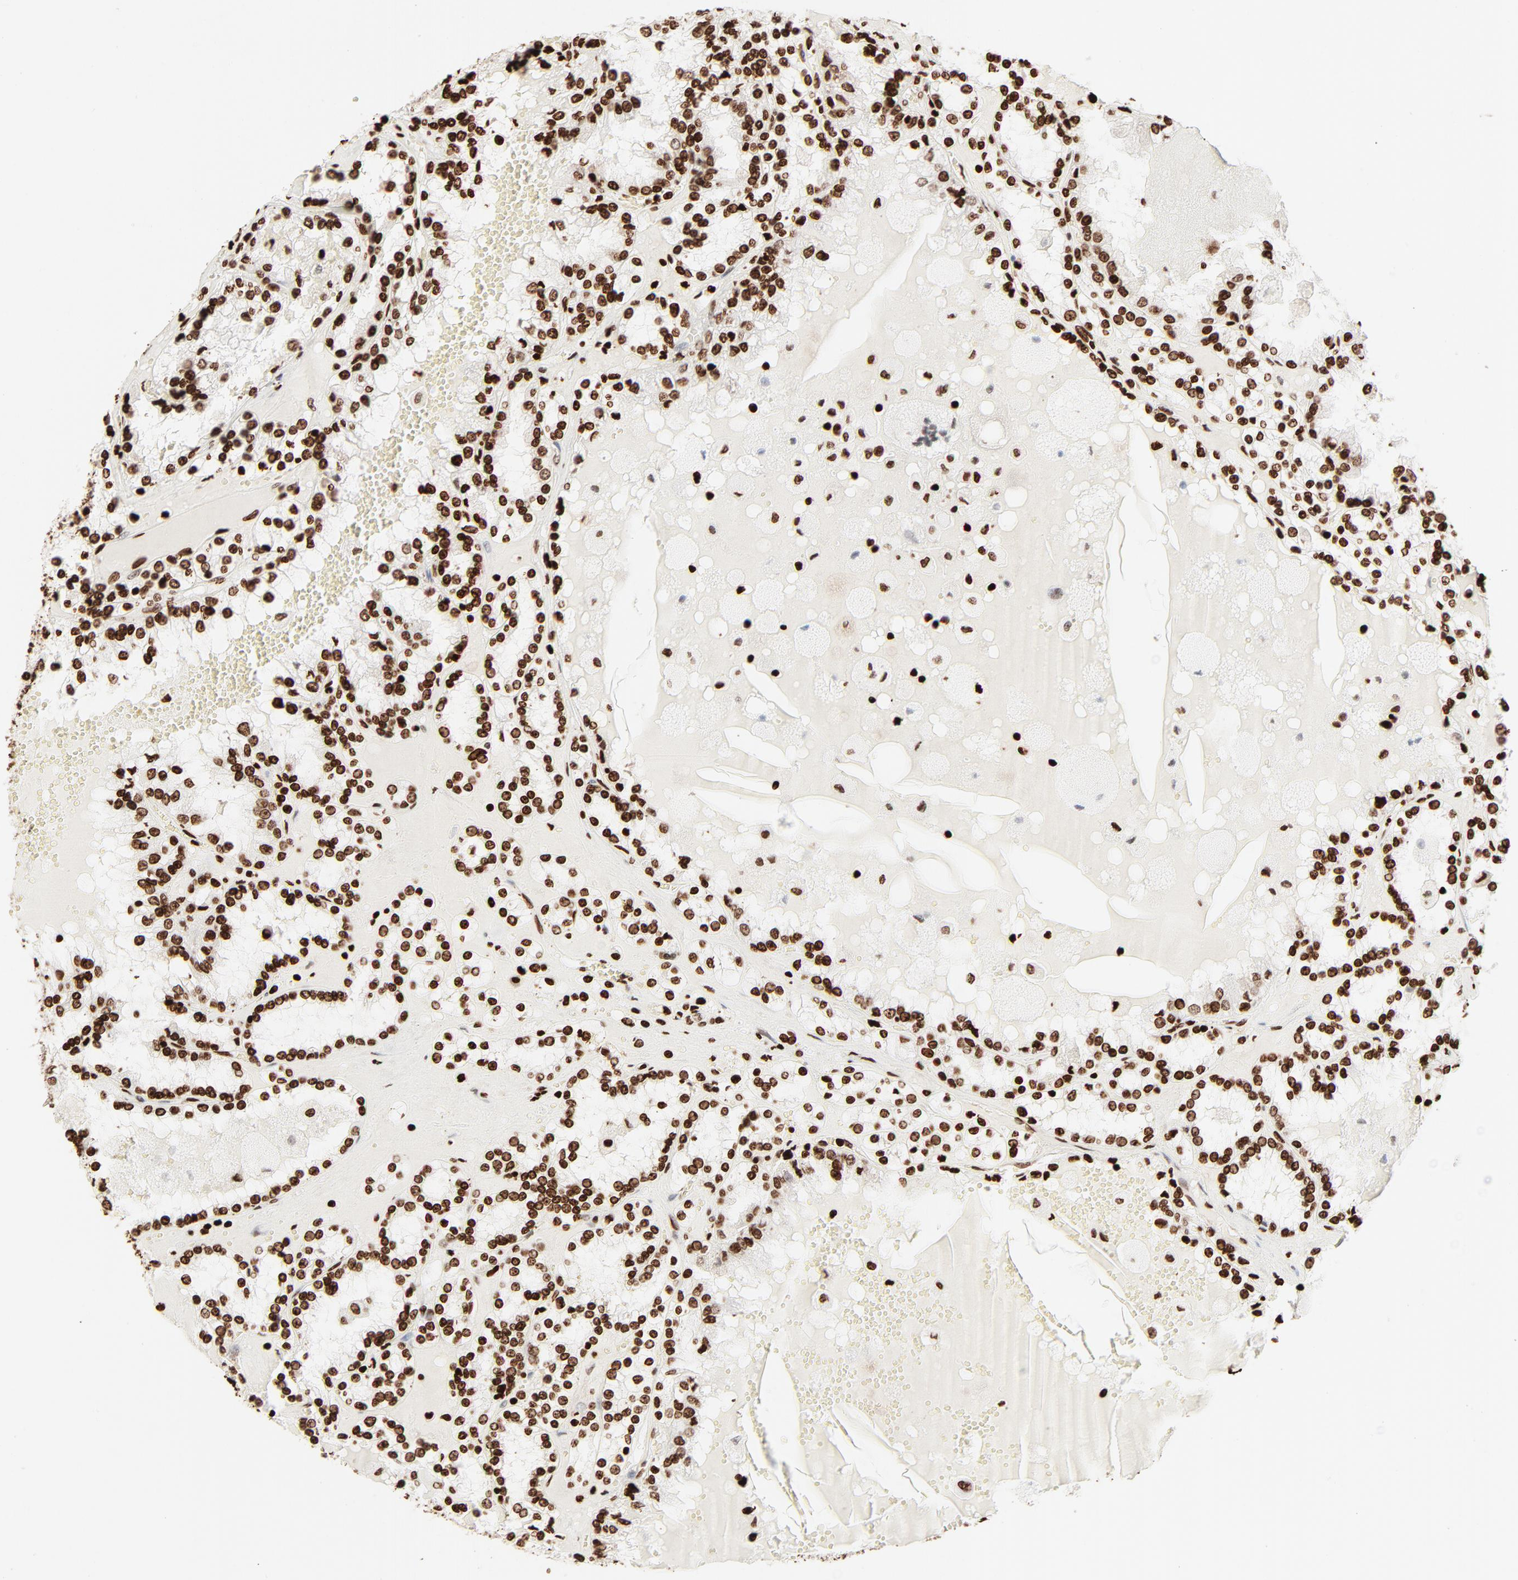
{"staining": {"intensity": "strong", "quantity": ">75%", "location": "nuclear"}, "tissue": "renal cancer", "cell_type": "Tumor cells", "image_type": "cancer", "snomed": [{"axis": "morphology", "description": "Adenocarcinoma, NOS"}, {"axis": "topography", "description": "Kidney"}], "caption": "The histopathology image demonstrates staining of renal adenocarcinoma, revealing strong nuclear protein expression (brown color) within tumor cells.", "gene": "HMGB2", "patient": {"sex": "female", "age": 56}}